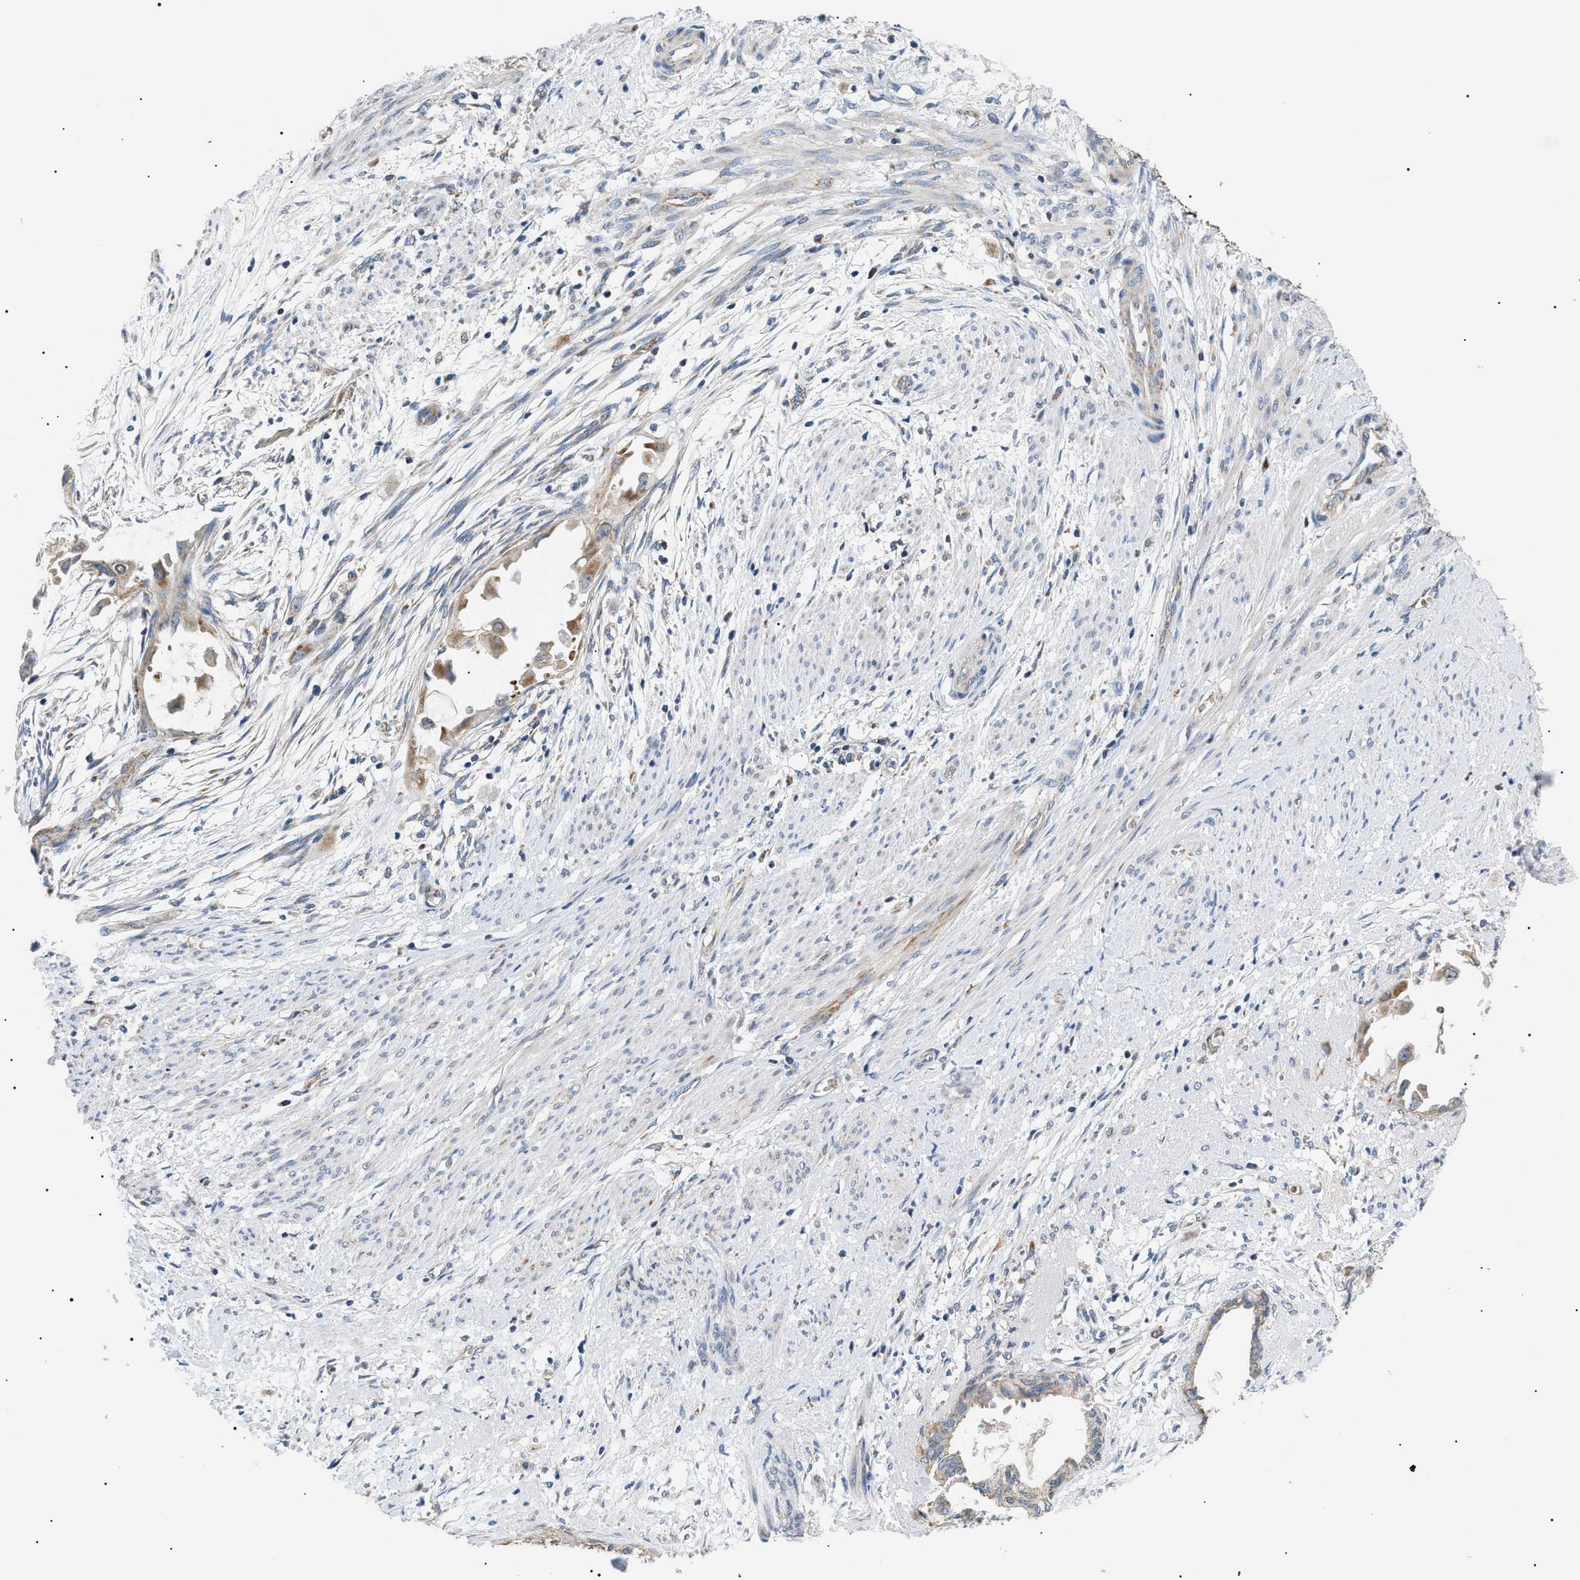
{"staining": {"intensity": "moderate", "quantity": "25%-75%", "location": "cytoplasmic/membranous"}, "tissue": "cervical cancer", "cell_type": "Tumor cells", "image_type": "cancer", "snomed": [{"axis": "morphology", "description": "Normal tissue, NOS"}, {"axis": "morphology", "description": "Adenocarcinoma, NOS"}, {"axis": "topography", "description": "Cervix"}, {"axis": "topography", "description": "Endometrium"}], "caption": "A brown stain labels moderate cytoplasmic/membranous staining of a protein in human cervical cancer (adenocarcinoma) tumor cells.", "gene": "TOMM6", "patient": {"sex": "female", "age": 86}}